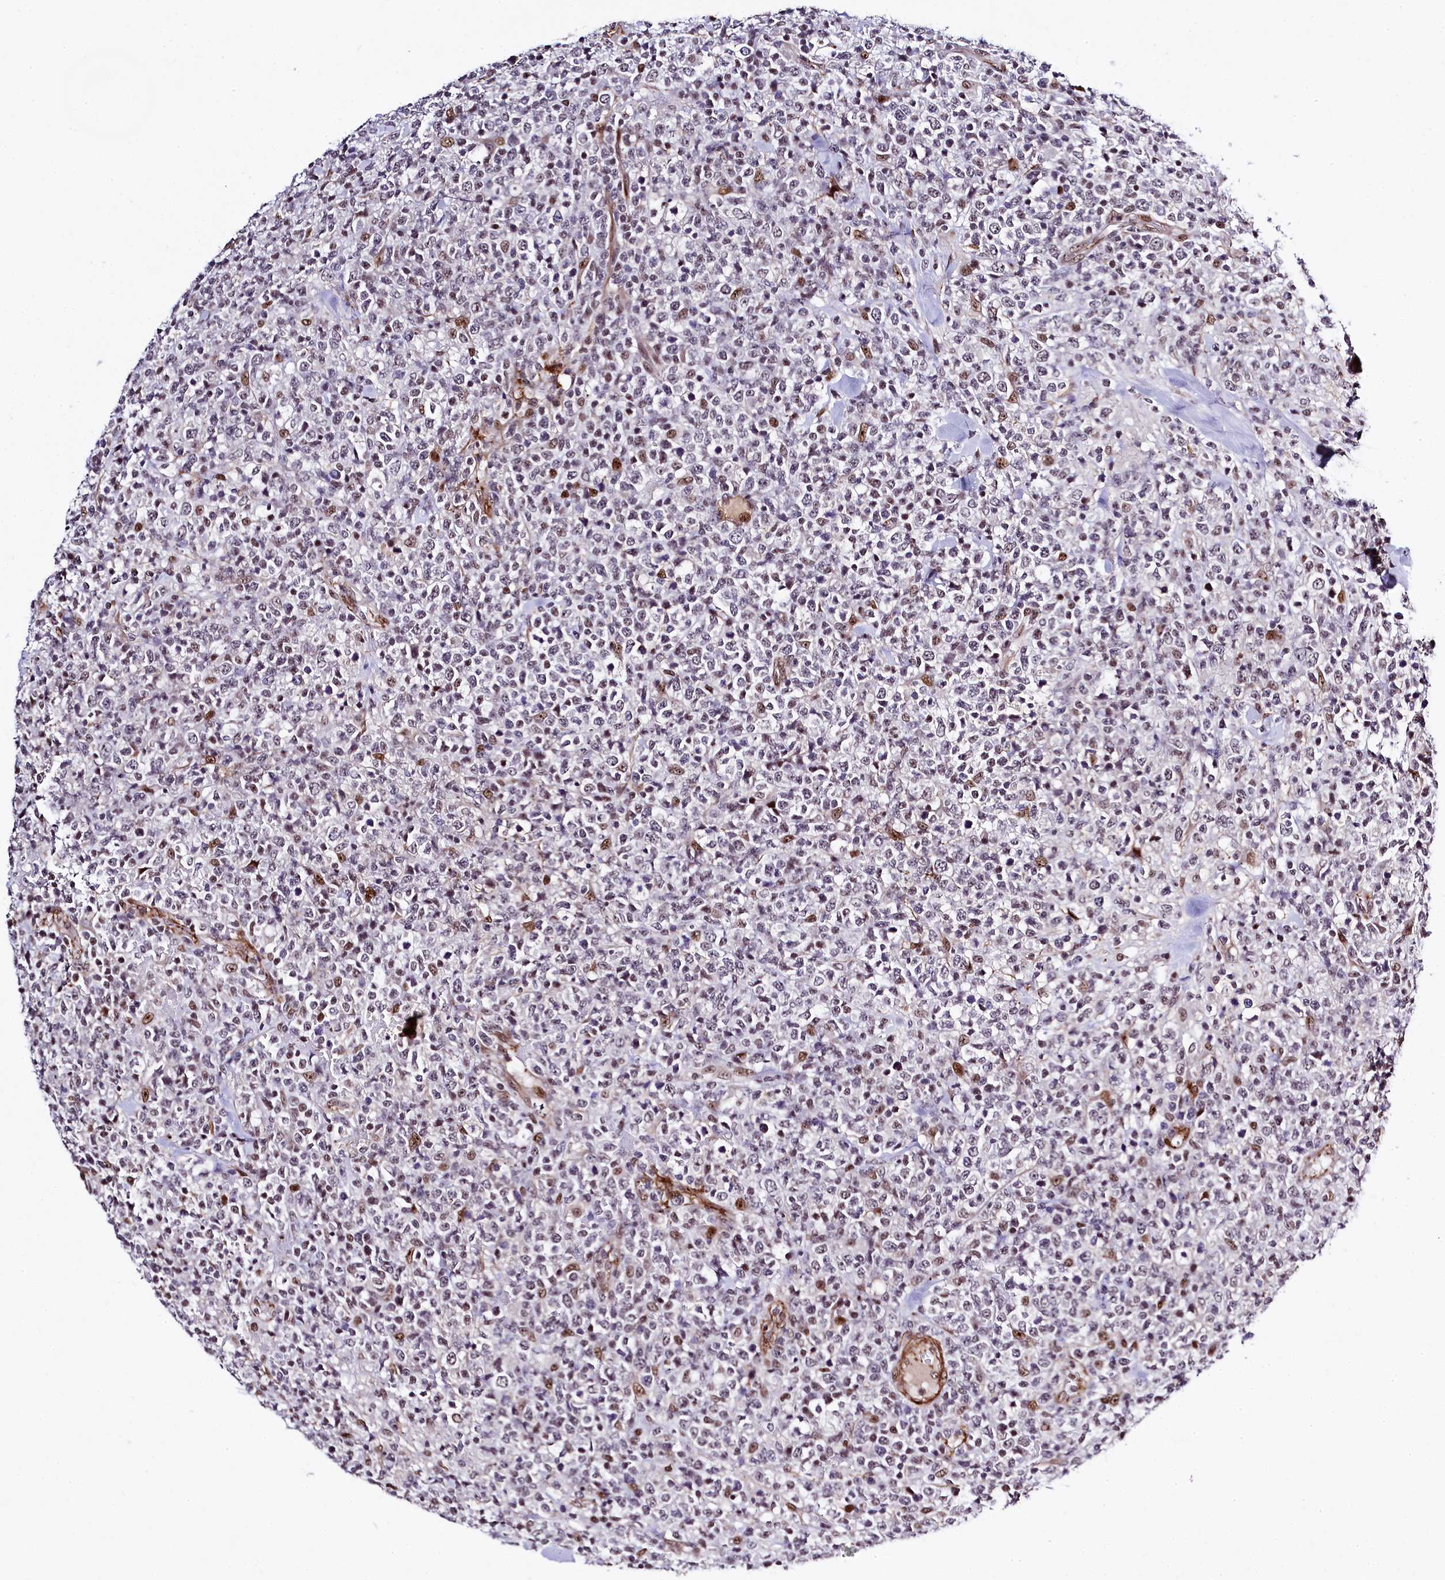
{"staining": {"intensity": "negative", "quantity": "none", "location": "none"}, "tissue": "lymphoma", "cell_type": "Tumor cells", "image_type": "cancer", "snomed": [{"axis": "morphology", "description": "Malignant lymphoma, non-Hodgkin's type, High grade"}, {"axis": "topography", "description": "Colon"}], "caption": "Immunohistochemistry image of neoplastic tissue: human lymphoma stained with DAB reveals no significant protein staining in tumor cells.", "gene": "SAMD10", "patient": {"sex": "female", "age": 53}}